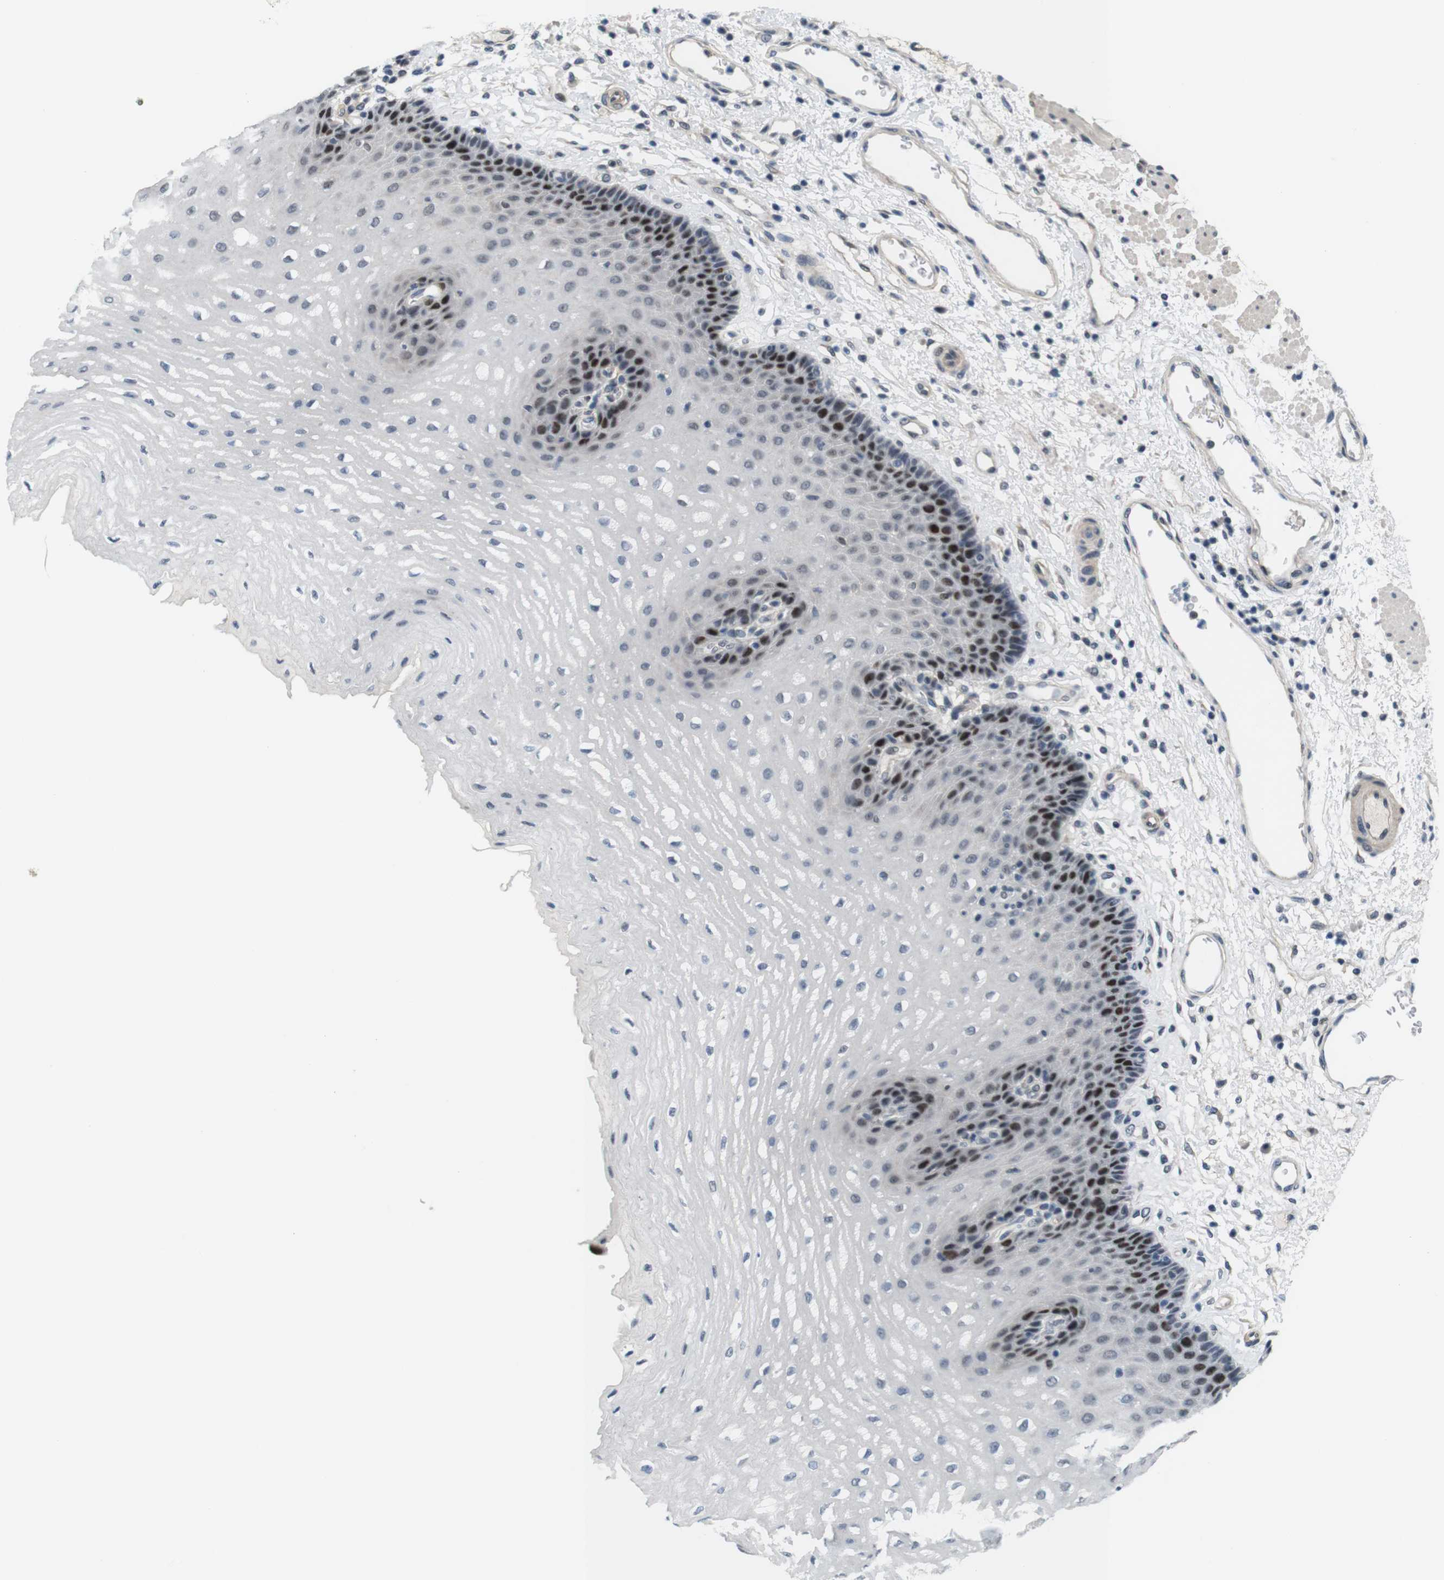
{"staining": {"intensity": "moderate", "quantity": "25%-75%", "location": "nuclear"}, "tissue": "esophagus", "cell_type": "Squamous epithelial cells", "image_type": "normal", "snomed": [{"axis": "morphology", "description": "Normal tissue, NOS"}, {"axis": "topography", "description": "Esophagus"}], "caption": "A high-resolution photomicrograph shows immunohistochemistry (IHC) staining of unremarkable esophagus, which displays moderate nuclear positivity in about 25%-75% of squamous epithelial cells.", "gene": "SMCO2", "patient": {"sex": "male", "age": 54}}